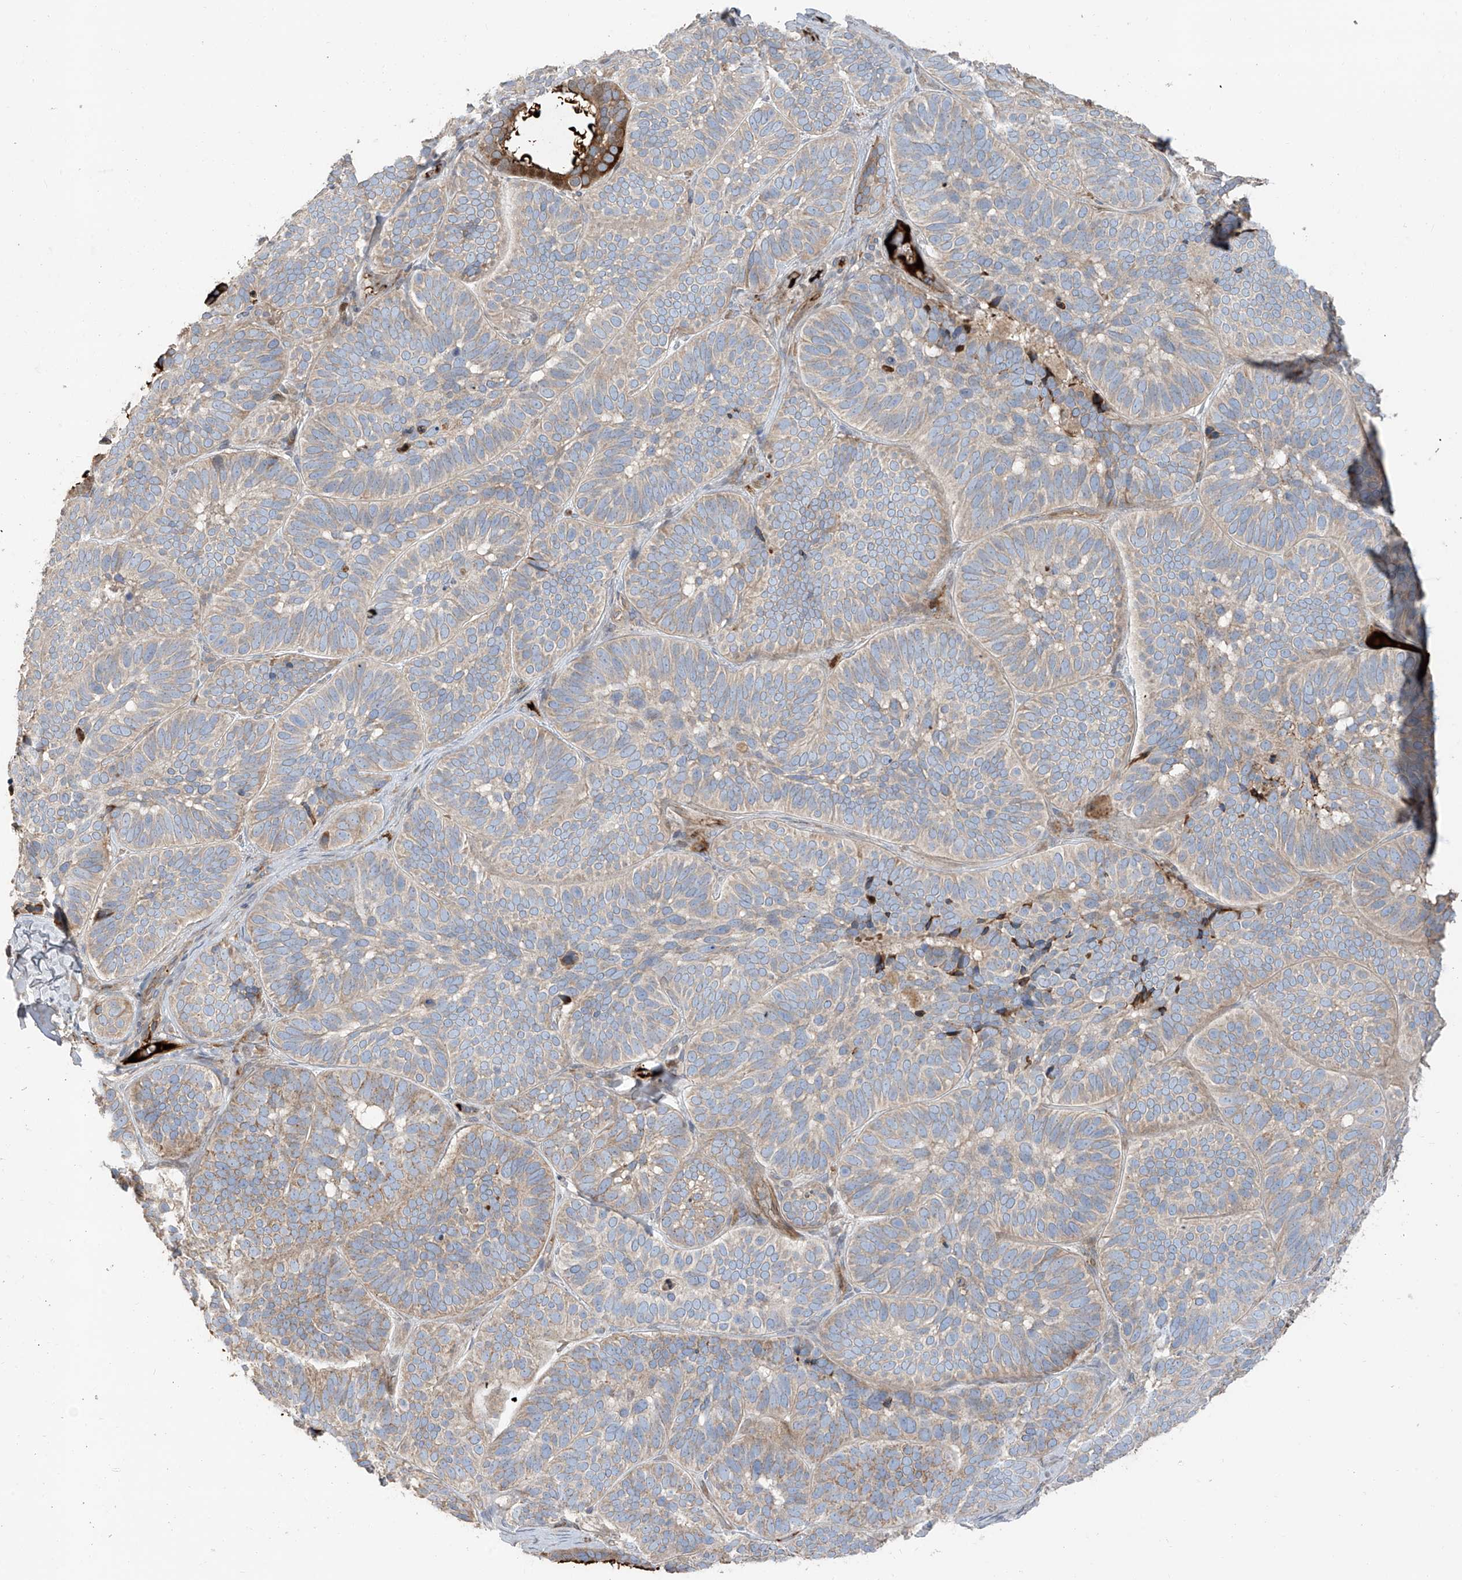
{"staining": {"intensity": "weak", "quantity": "25%-75%", "location": "cytoplasmic/membranous"}, "tissue": "skin cancer", "cell_type": "Tumor cells", "image_type": "cancer", "snomed": [{"axis": "morphology", "description": "Basal cell carcinoma"}, {"axis": "topography", "description": "Skin"}], "caption": "This photomicrograph shows IHC staining of human skin cancer (basal cell carcinoma), with low weak cytoplasmic/membranous staining in approximately 25%-75% of tumor cells.", "gene": "ABTB1", "patient": {"sex": "male", "age": 62}}